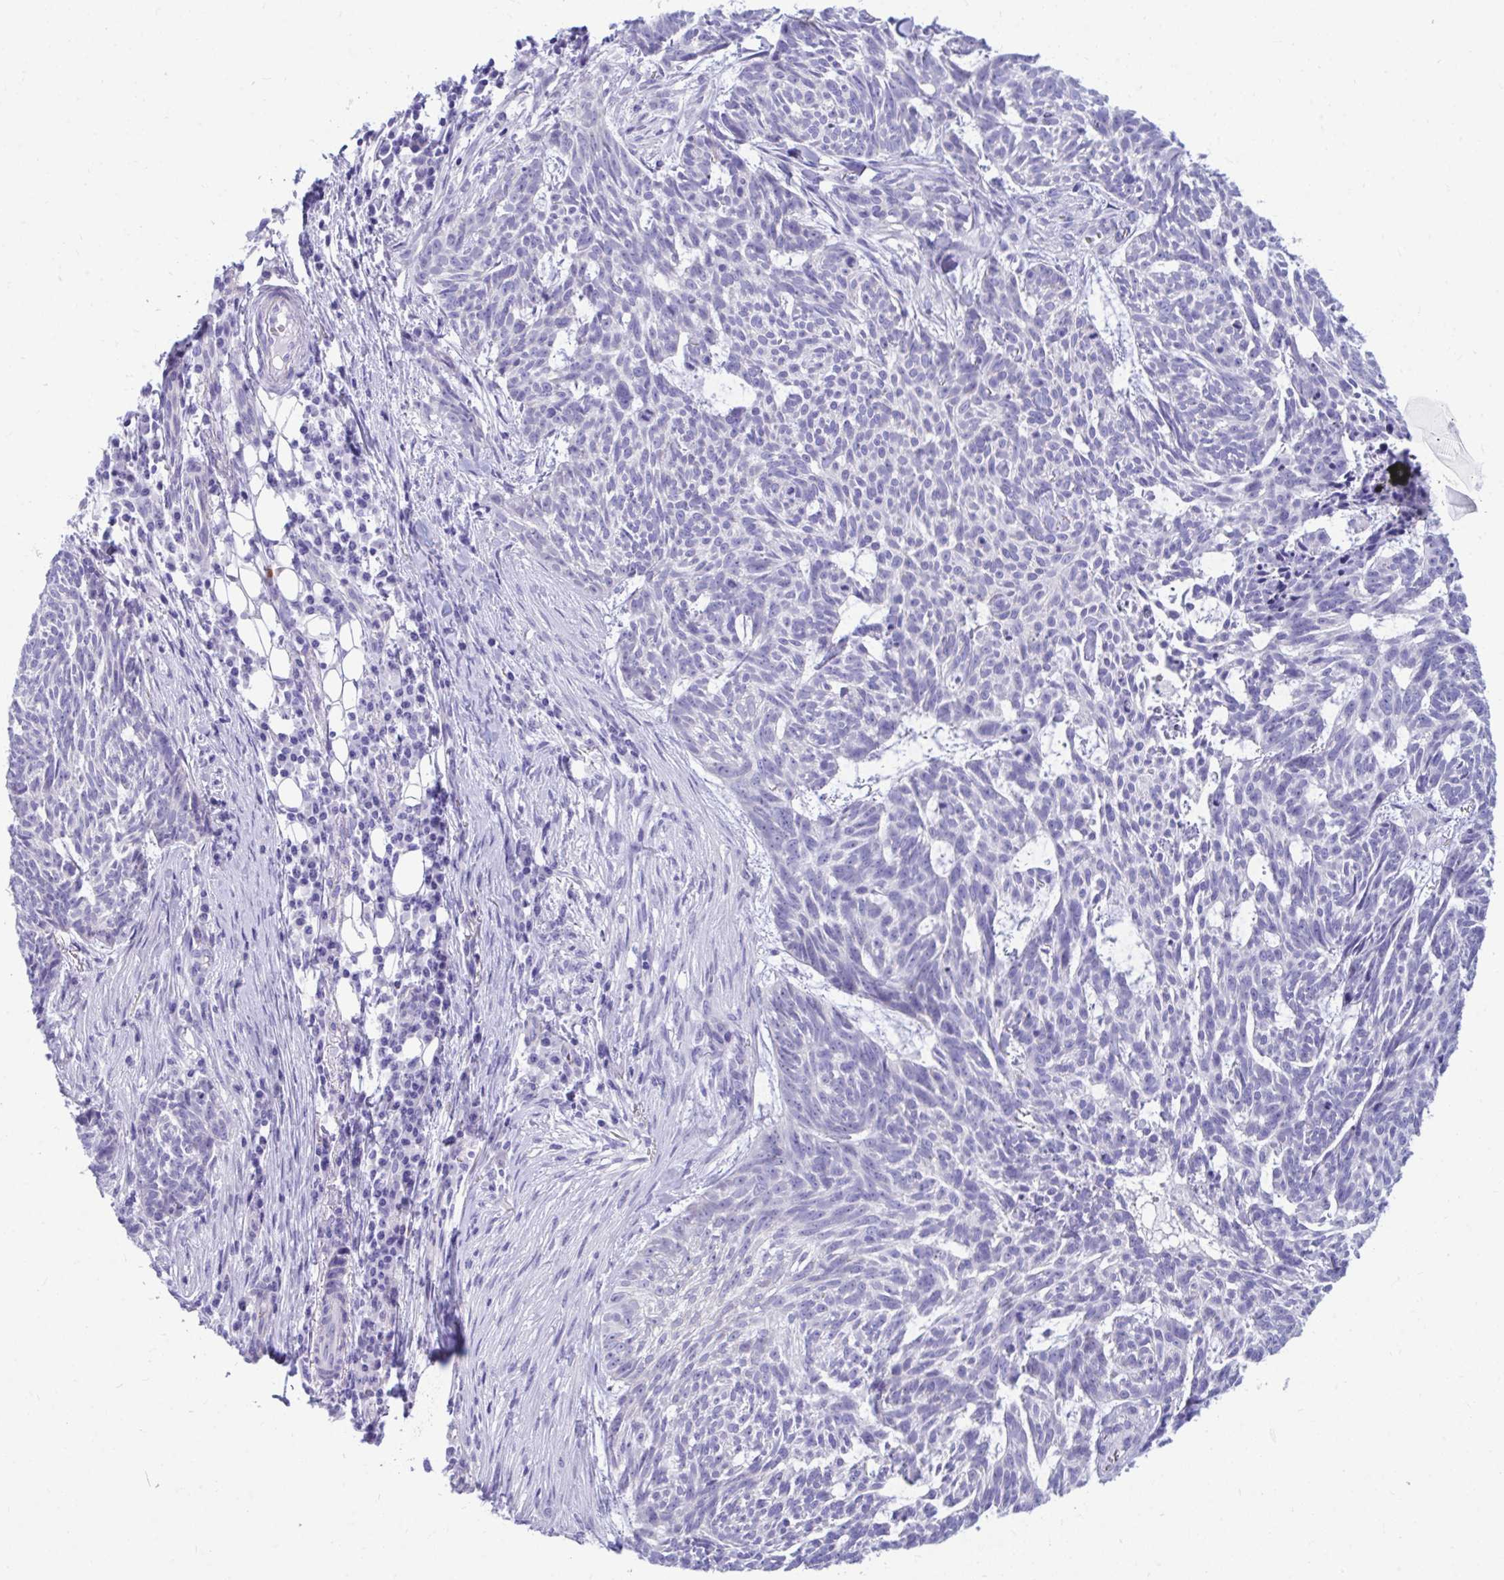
{"staining": {"intensity": "negative", "quantity": "none", "location": "none"}, "tissue": "skin cancer", "cell_type": "Tumor cells", "image_type": "cancer", "snomed": [{"axis": "morphology", "description": "Basal cell carcinoma"}, {"axis": "topography", "description": "Skin"}], "caption": "Tumor cells show no significant protein expression in skin cancer. Nuclei are stained in blue.", "gene": "SHISA8", "patient": {"sex": "female", "age": 93}}